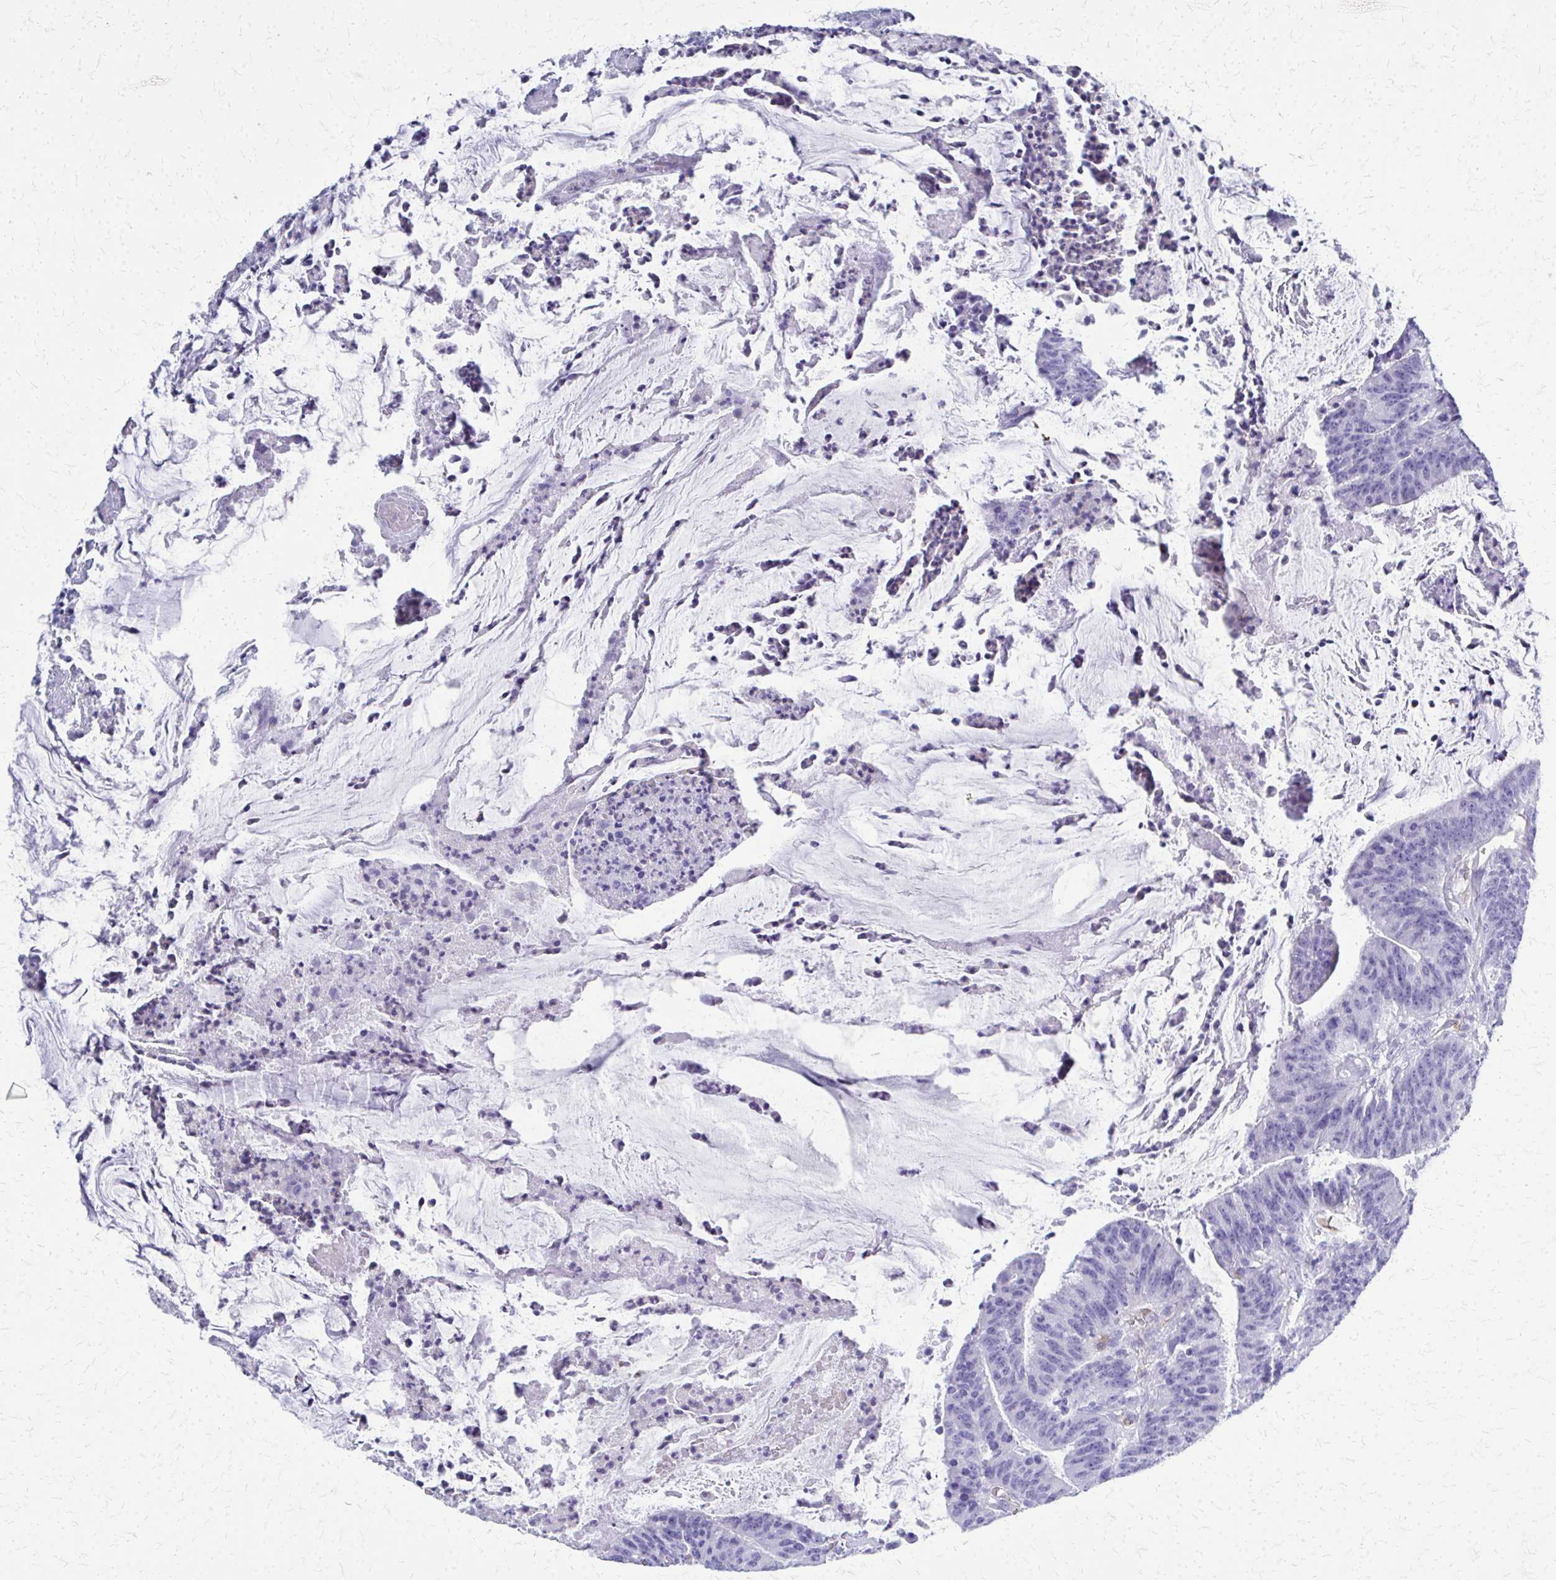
{"staining": {"intensity": "negative", "quantity": "none", "location": "none"}, "tissue": "colorectal cancer", "cell_type": "Tumor cells", "image_type": "cancer", "snomed": [{"axis": "morphology", "description": "Adenocarcinoma, NOS"}, {"axis": "topography", "description": "Colon"}], "caption": "DAB immunohistochemical staining of human colorectal cancer shows no significant expression in tumor cells.", "gene": "TPSG1", "patient": {"sex": "female", "age": 78}}